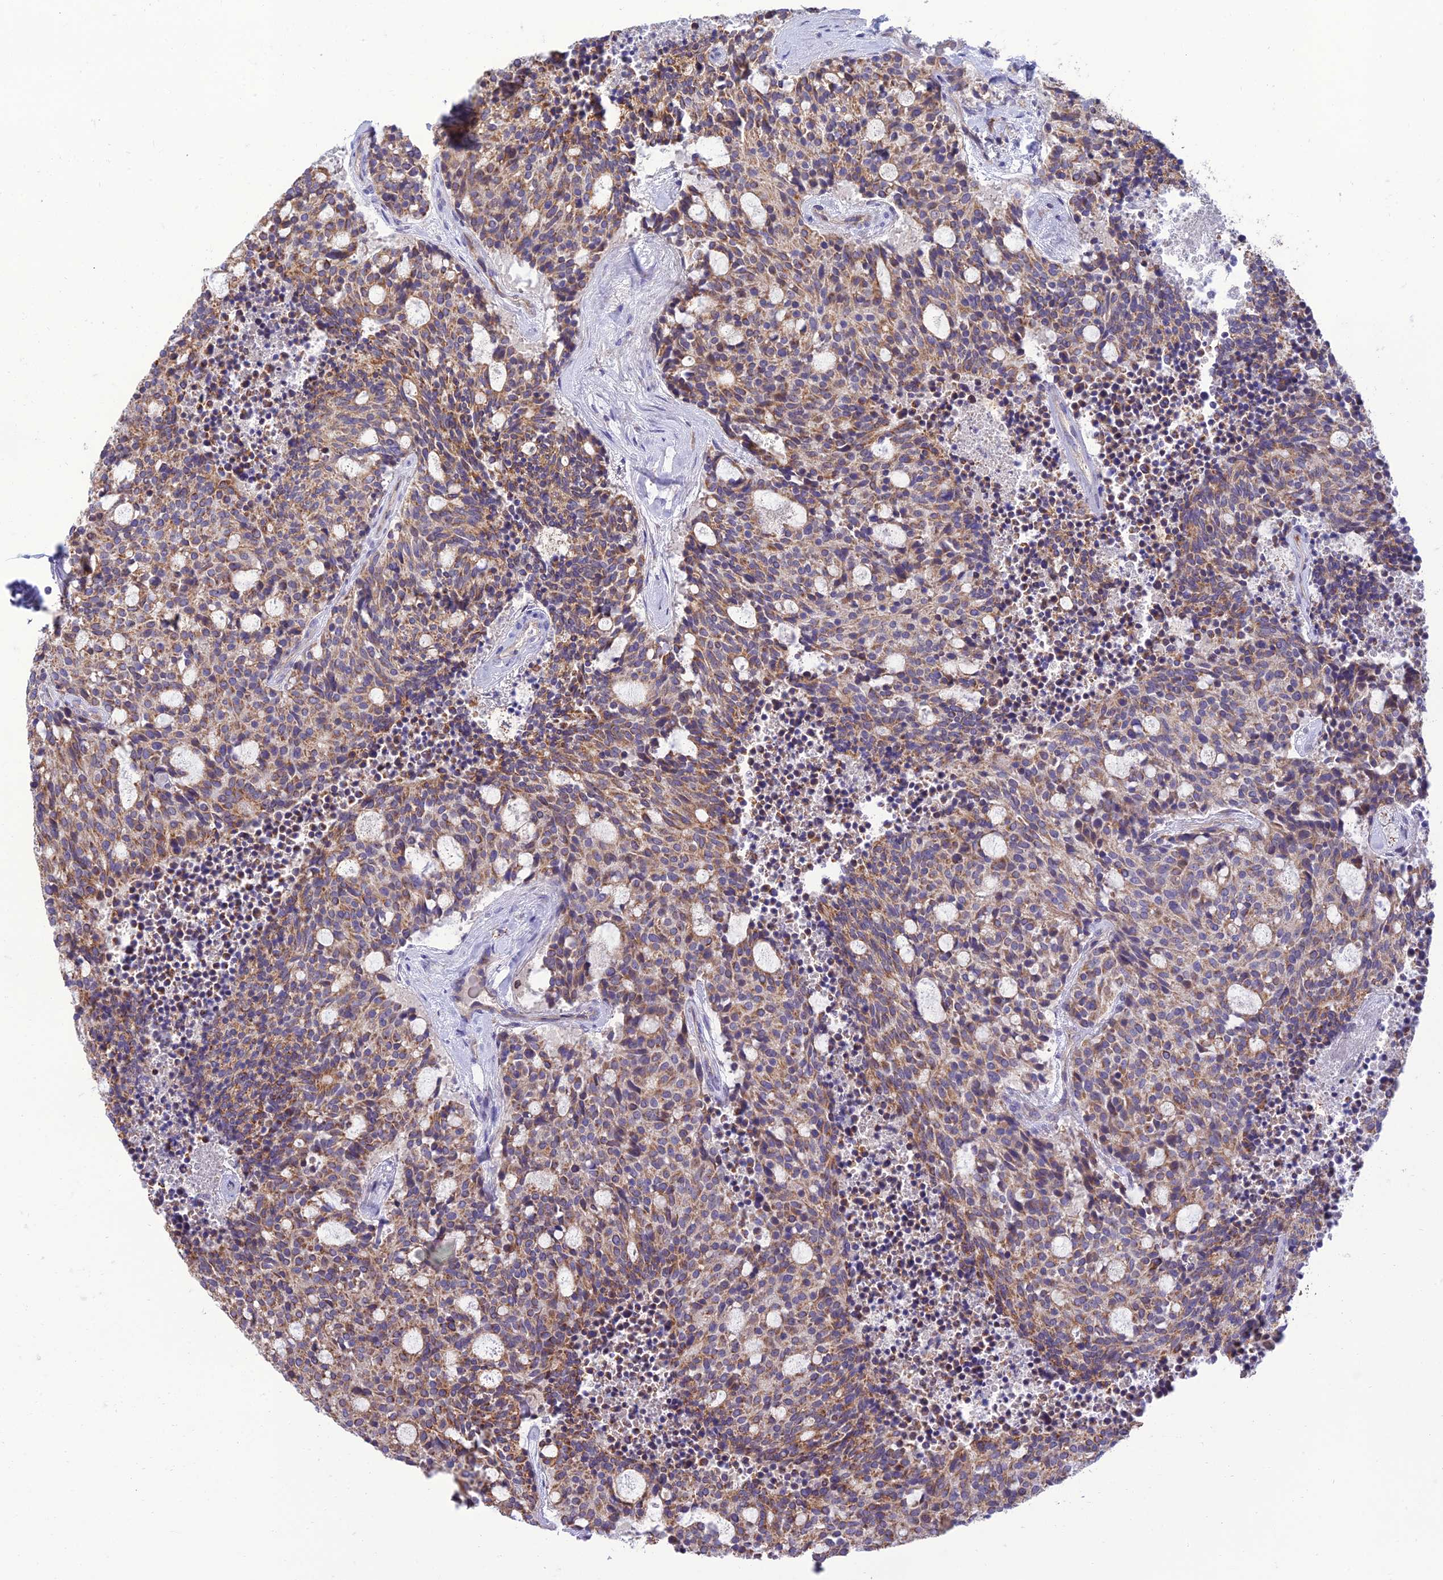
{"staining": {"intensity": "moderate", "quantity": ">75%", "location": "cytoplasmic/membranous"}, "tissue": "carcinoid", "cell_type": "Tumor cells", "image_type": "cancer", "snomed": [{"axis": "morphology", "description": "Carcinoid, malignant, NOS"}, {"axis": "topography", "description": "Pancreas"}], "caption": "The photomicrograph reveals immunohistochemical staining of carcinoid (malignant). There is moderate cytoplasmic/membranous staining is seen in approximately >75% of tumor cells.", "gene": "IRAK3", "patient": {"sex": "female", "age": 54}}